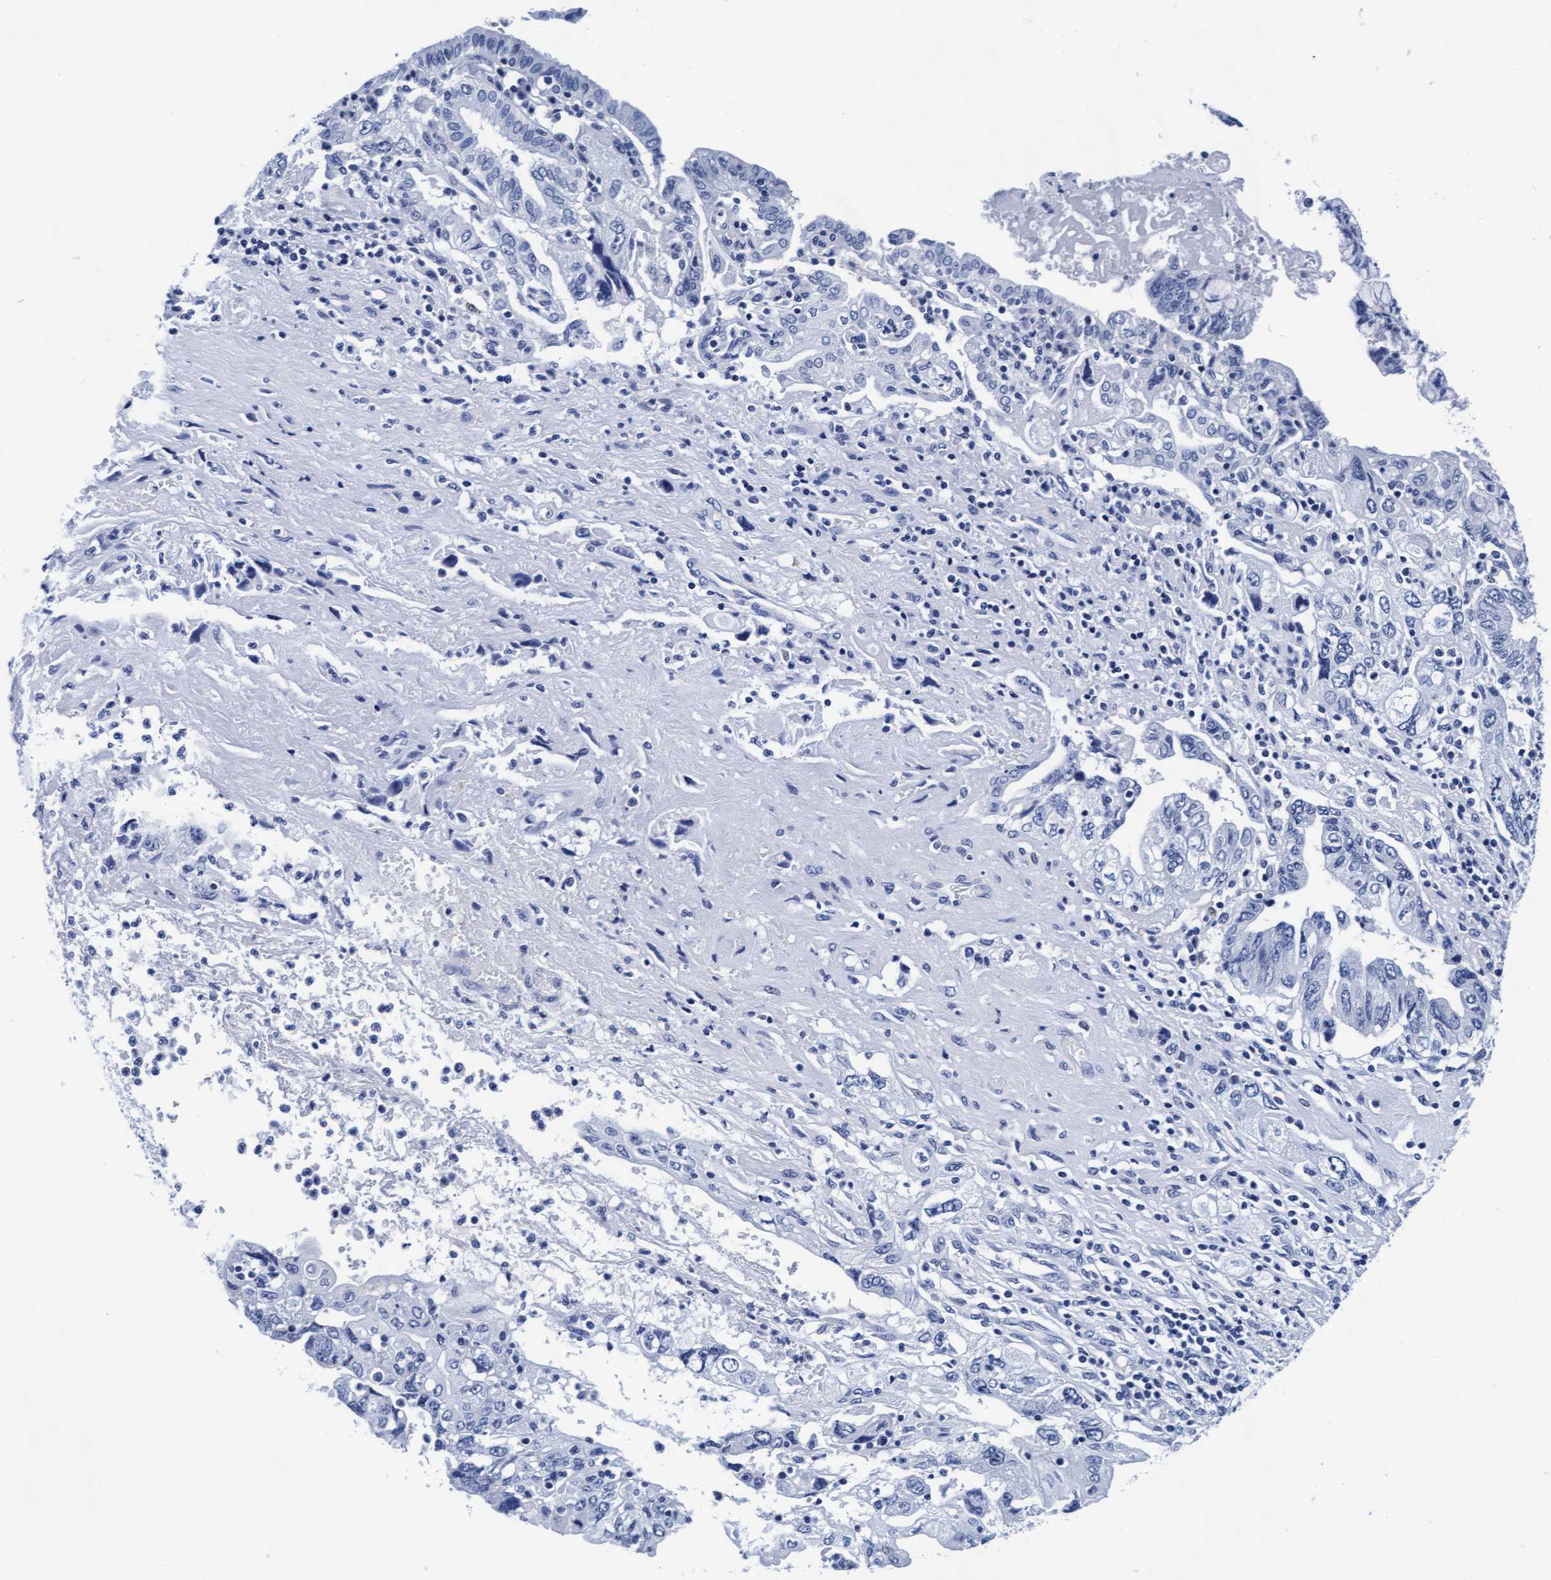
{"staining": {"intensity": "negative", "quantity": "none", "location": "none"}, "tissue": "pancreatic cancer", "cell_type": "Tumor cells", "image_type": "cancer", "snomed": [{"axis": "morphology", "description": "Adenocarcinoma, NOS"}, {"axis": "topography", "description": "Pancreas"}], "caption": "This is a photomicrograph of immunohistochemistry (IHC) staining of pancreatic adenocarcinoma, which shows no staining in tumor cells.", "gene": "ARSG", "patient": {"sex": "female", "age": 73}}